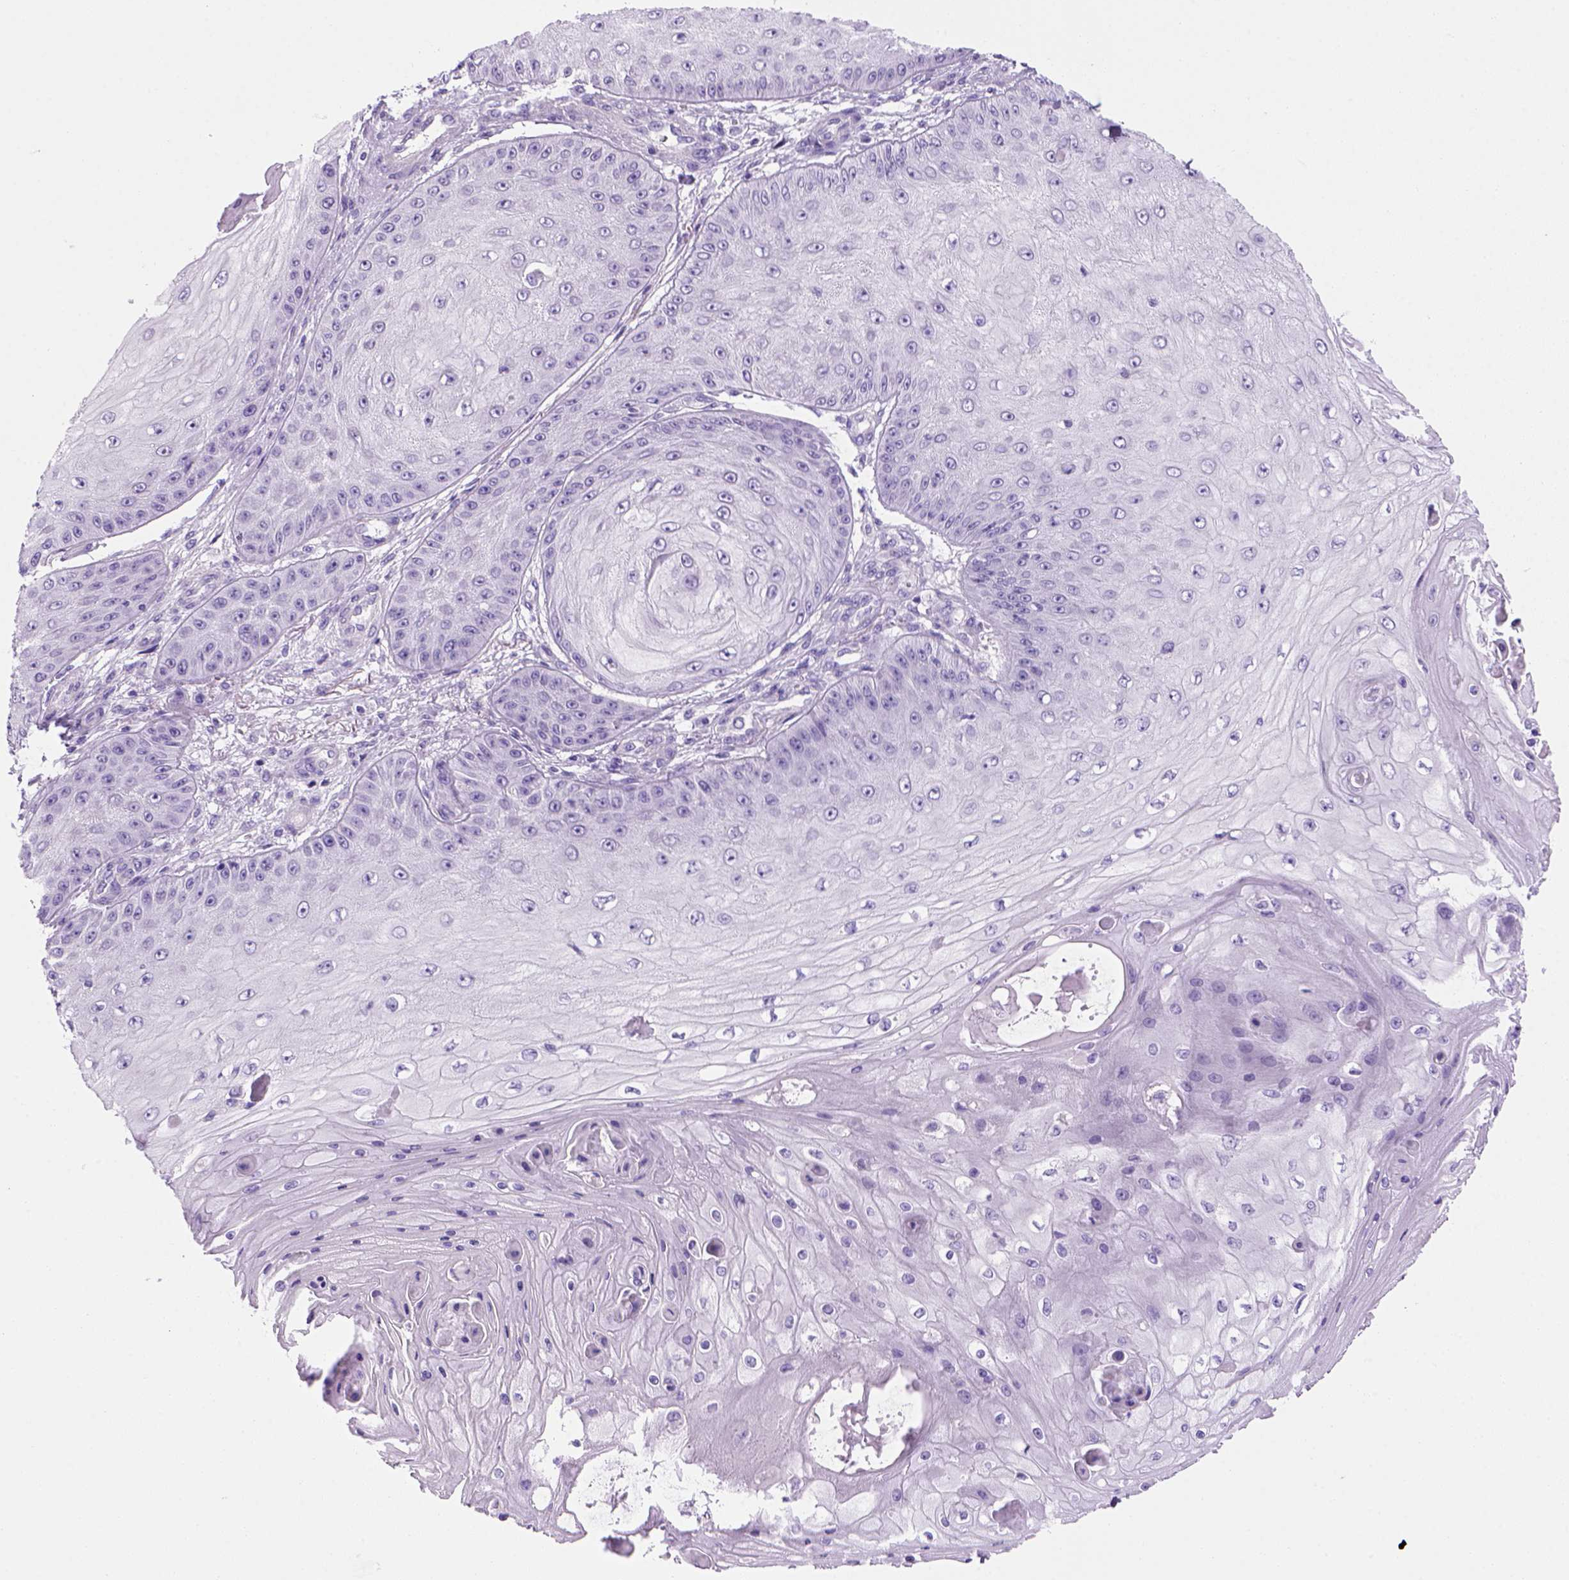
{"staining": {"intensity": "negative", "quantity": "none", "location": "none"}, "tissue": "skin cancer", "cell_type": "Tumor cells", "image_type": "cancer", "snomed": [{"axis": "morphology", "description": "Squamous cell carcinoma, NOS"}, {"axis": "topography", "description": "Skin"}], "caption": "The micrograph exhibits no staining of tumor cells in squamous cell carcinoma (skin). Nuclei are stained in blue.", "gene": "ARHGEF33", "patient": {"sex": "male", "age": 70}}